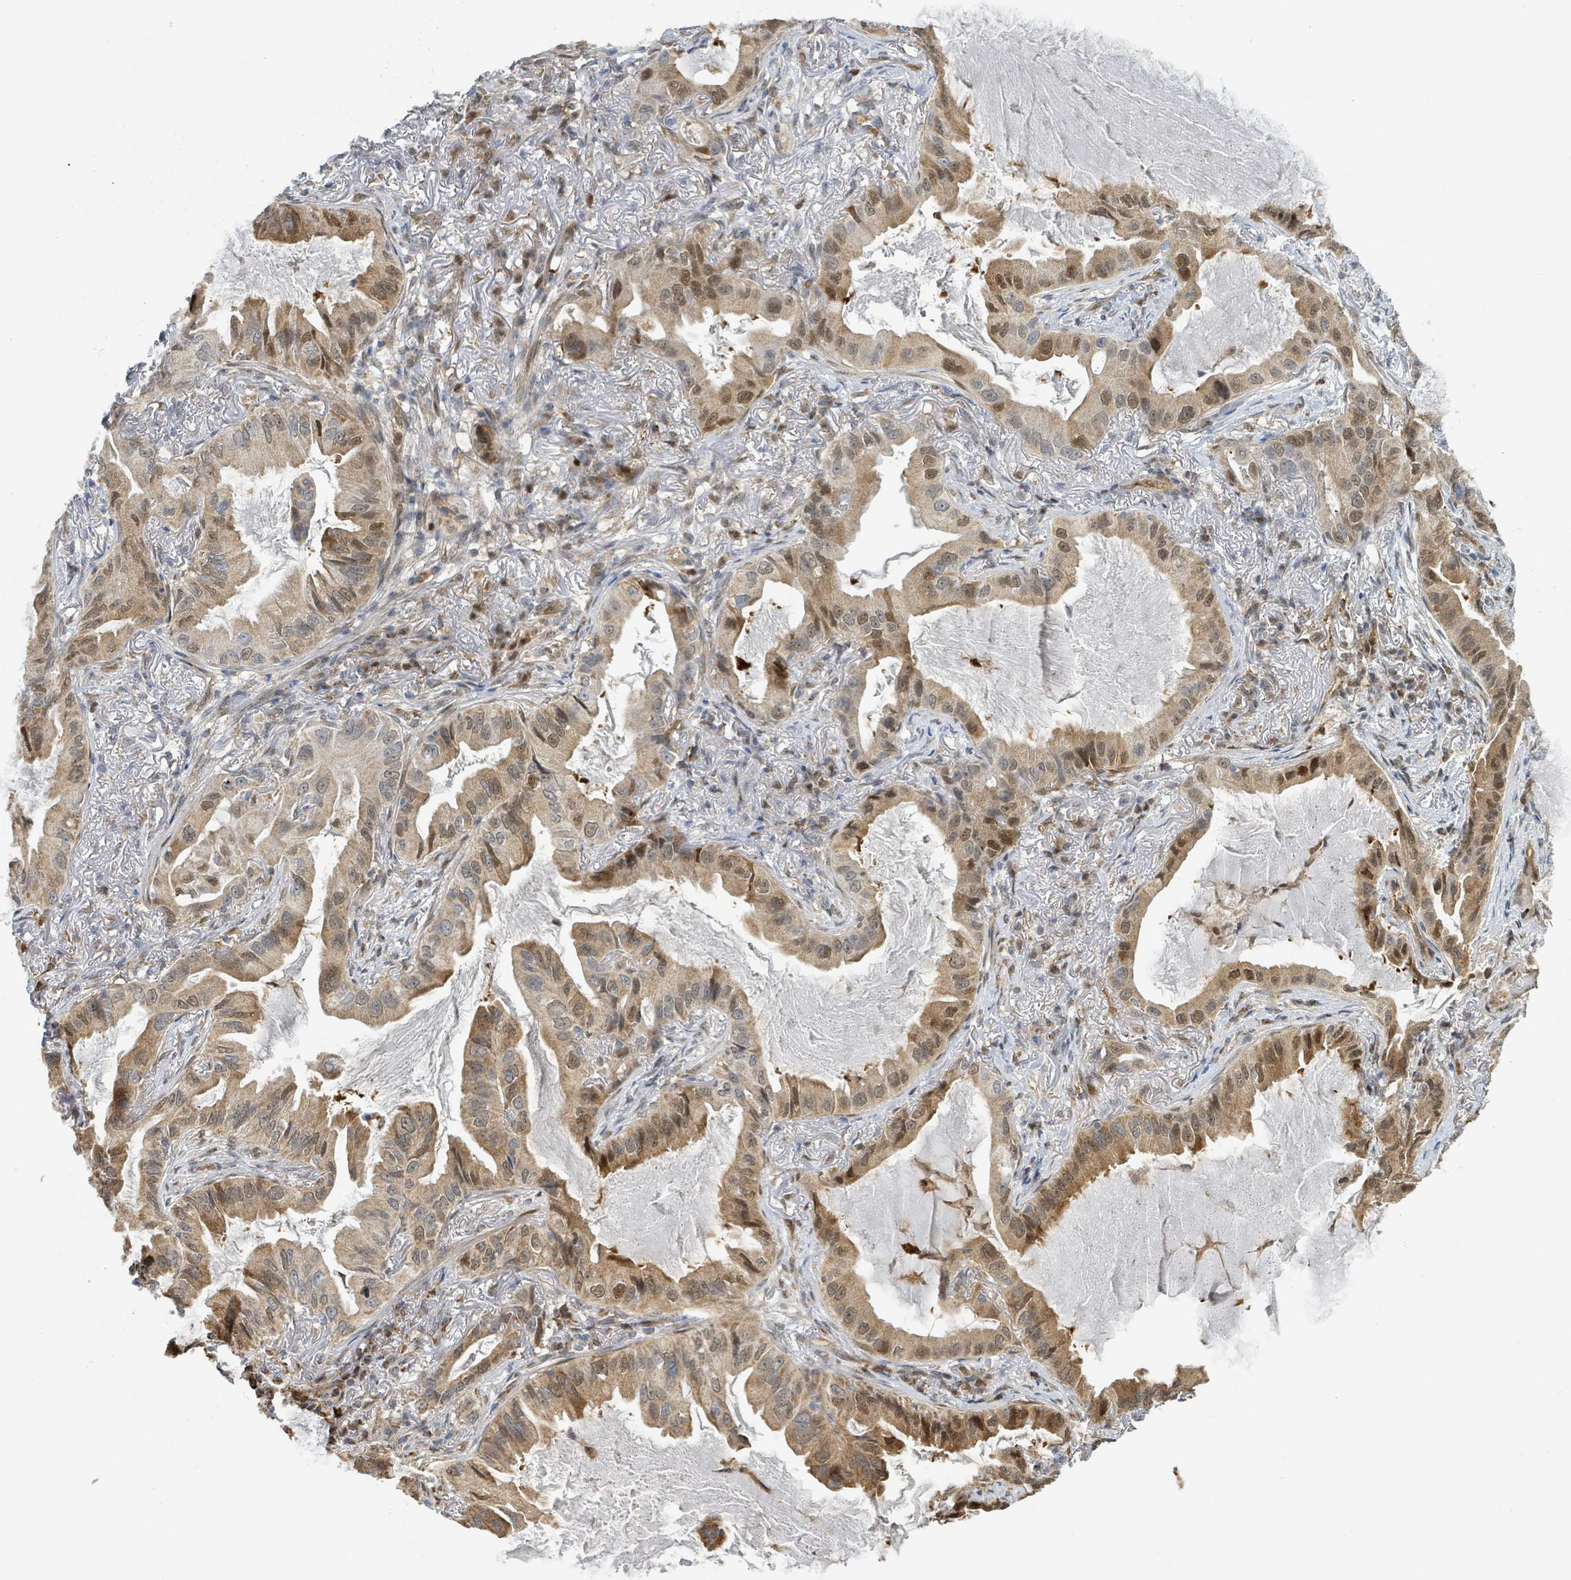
{"staining": {"intensity": "moderate", "quantity": ">75%", "location": "cytoplasmic/membranous,nuclear"}, "tissue": "lung cancer", "cell_type": "Tumor cells", "image_type": "cancer", "snomed": [{"axis": "morphology", "description": "Adenocarcinoma, NOS"}, {"axis": "topography", "description": "Lung"}], "caption": "High-magnification brightfield microscopy of lung cancer (adenocarcinoma) stained with DAB (3,3'-diaminobenzidine) (brown) and counterstained with hematoxylin (blue). tumor cells exhibit moderate cytoplasmic/membranous and nuclear staining is present in about>75% of cells.", "gene": "PSMB7", "patient": {"sex": "female", "age": 69}}